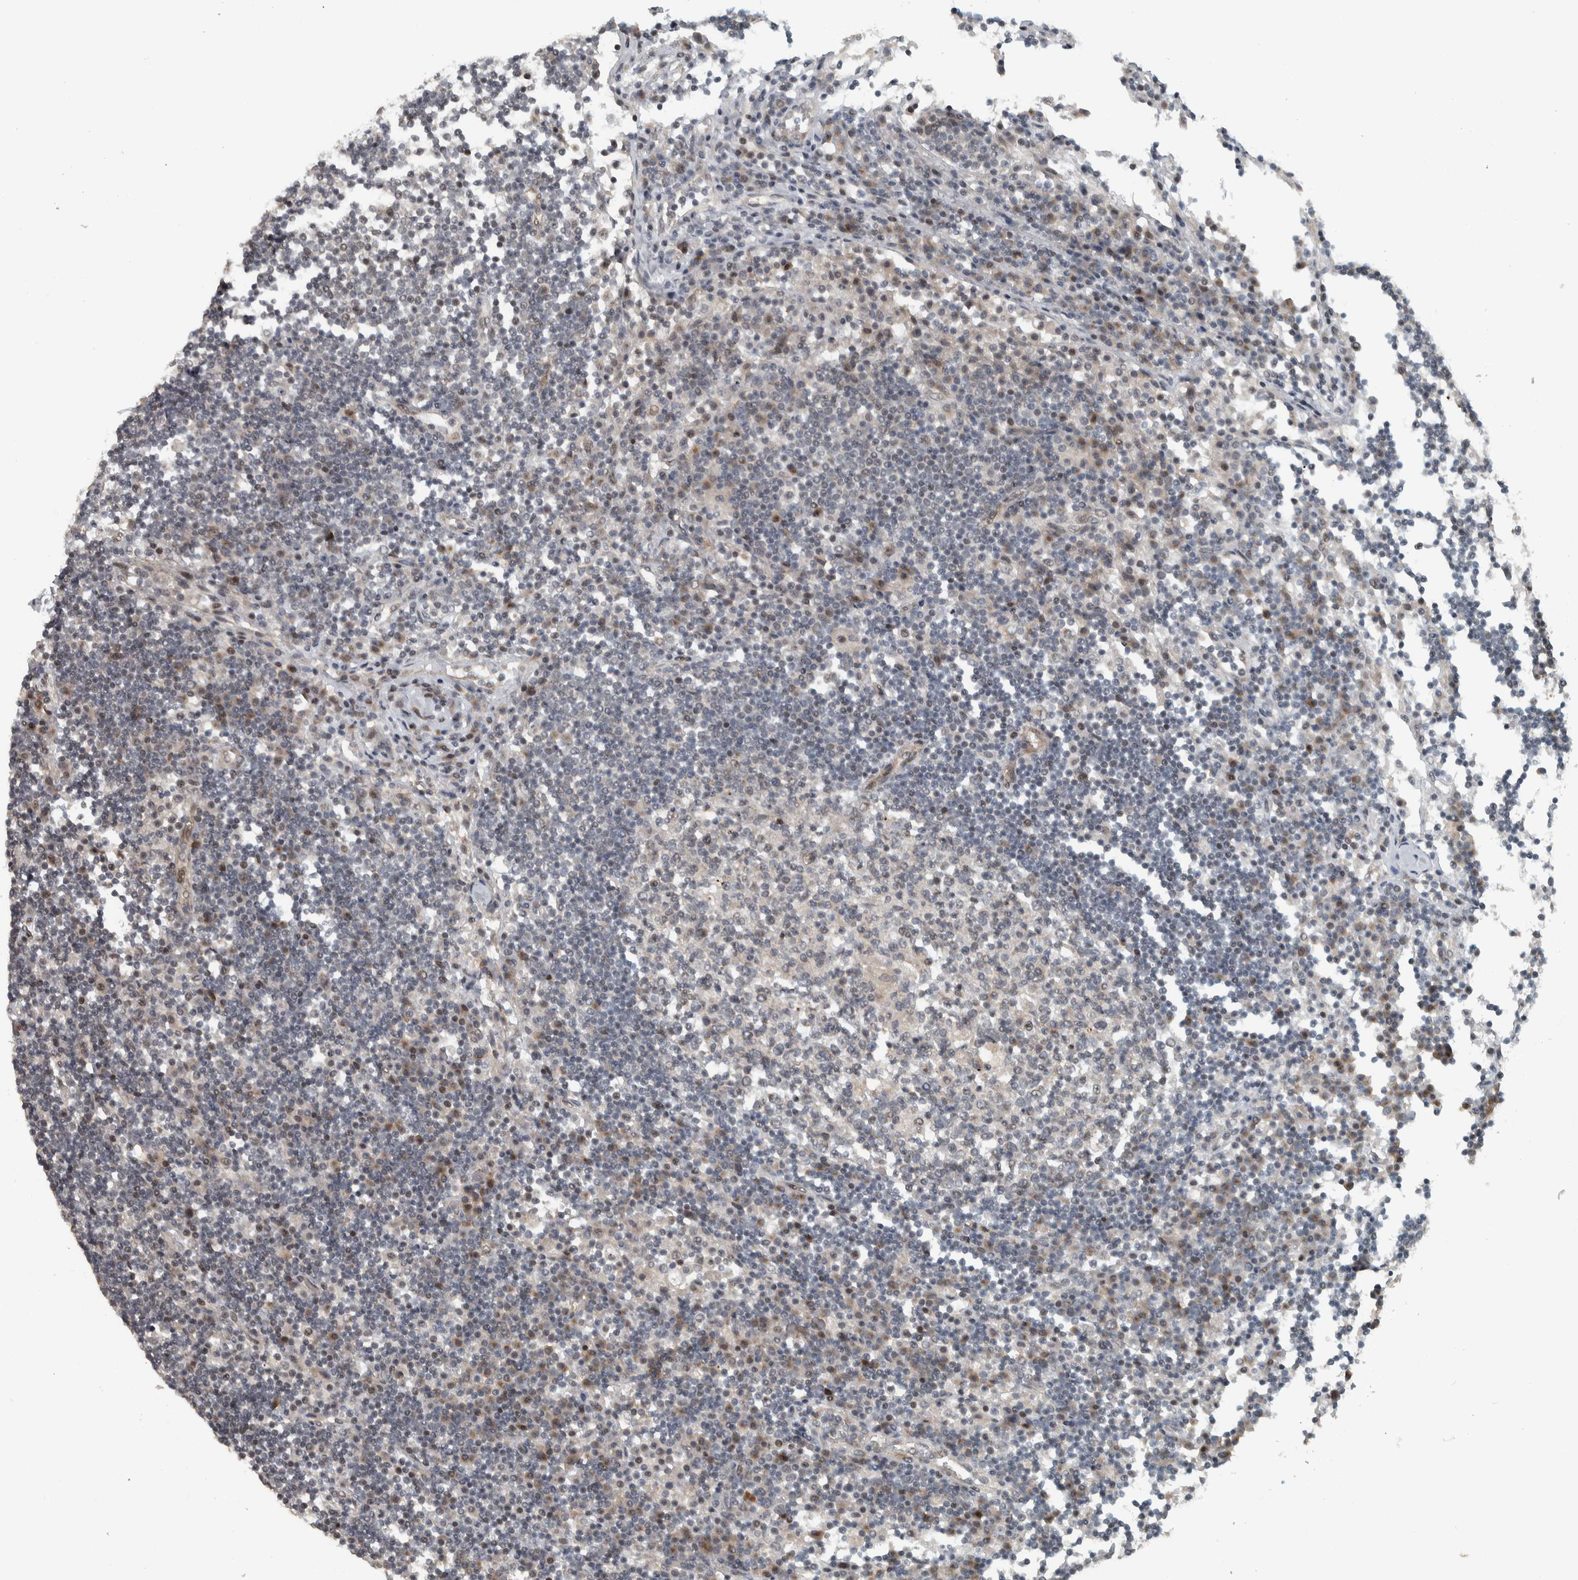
{"staining": {"intensity": "negative", "quantity": "none", "location": "none"}, "tissue": "lymph node", "cell_type": "Germinal center cells", "image_type": "normal", "snomed": [{"axis": "morphology", "description": "Normal tissue, NOS"}, {"axis": "topography", "description": "Lymph node"}], "caption": "Germinal center cells show no significant protein expression in unremarkable lymph node.", "gene": "NAPG", "patient": {"sex": "female", "age": 53}}